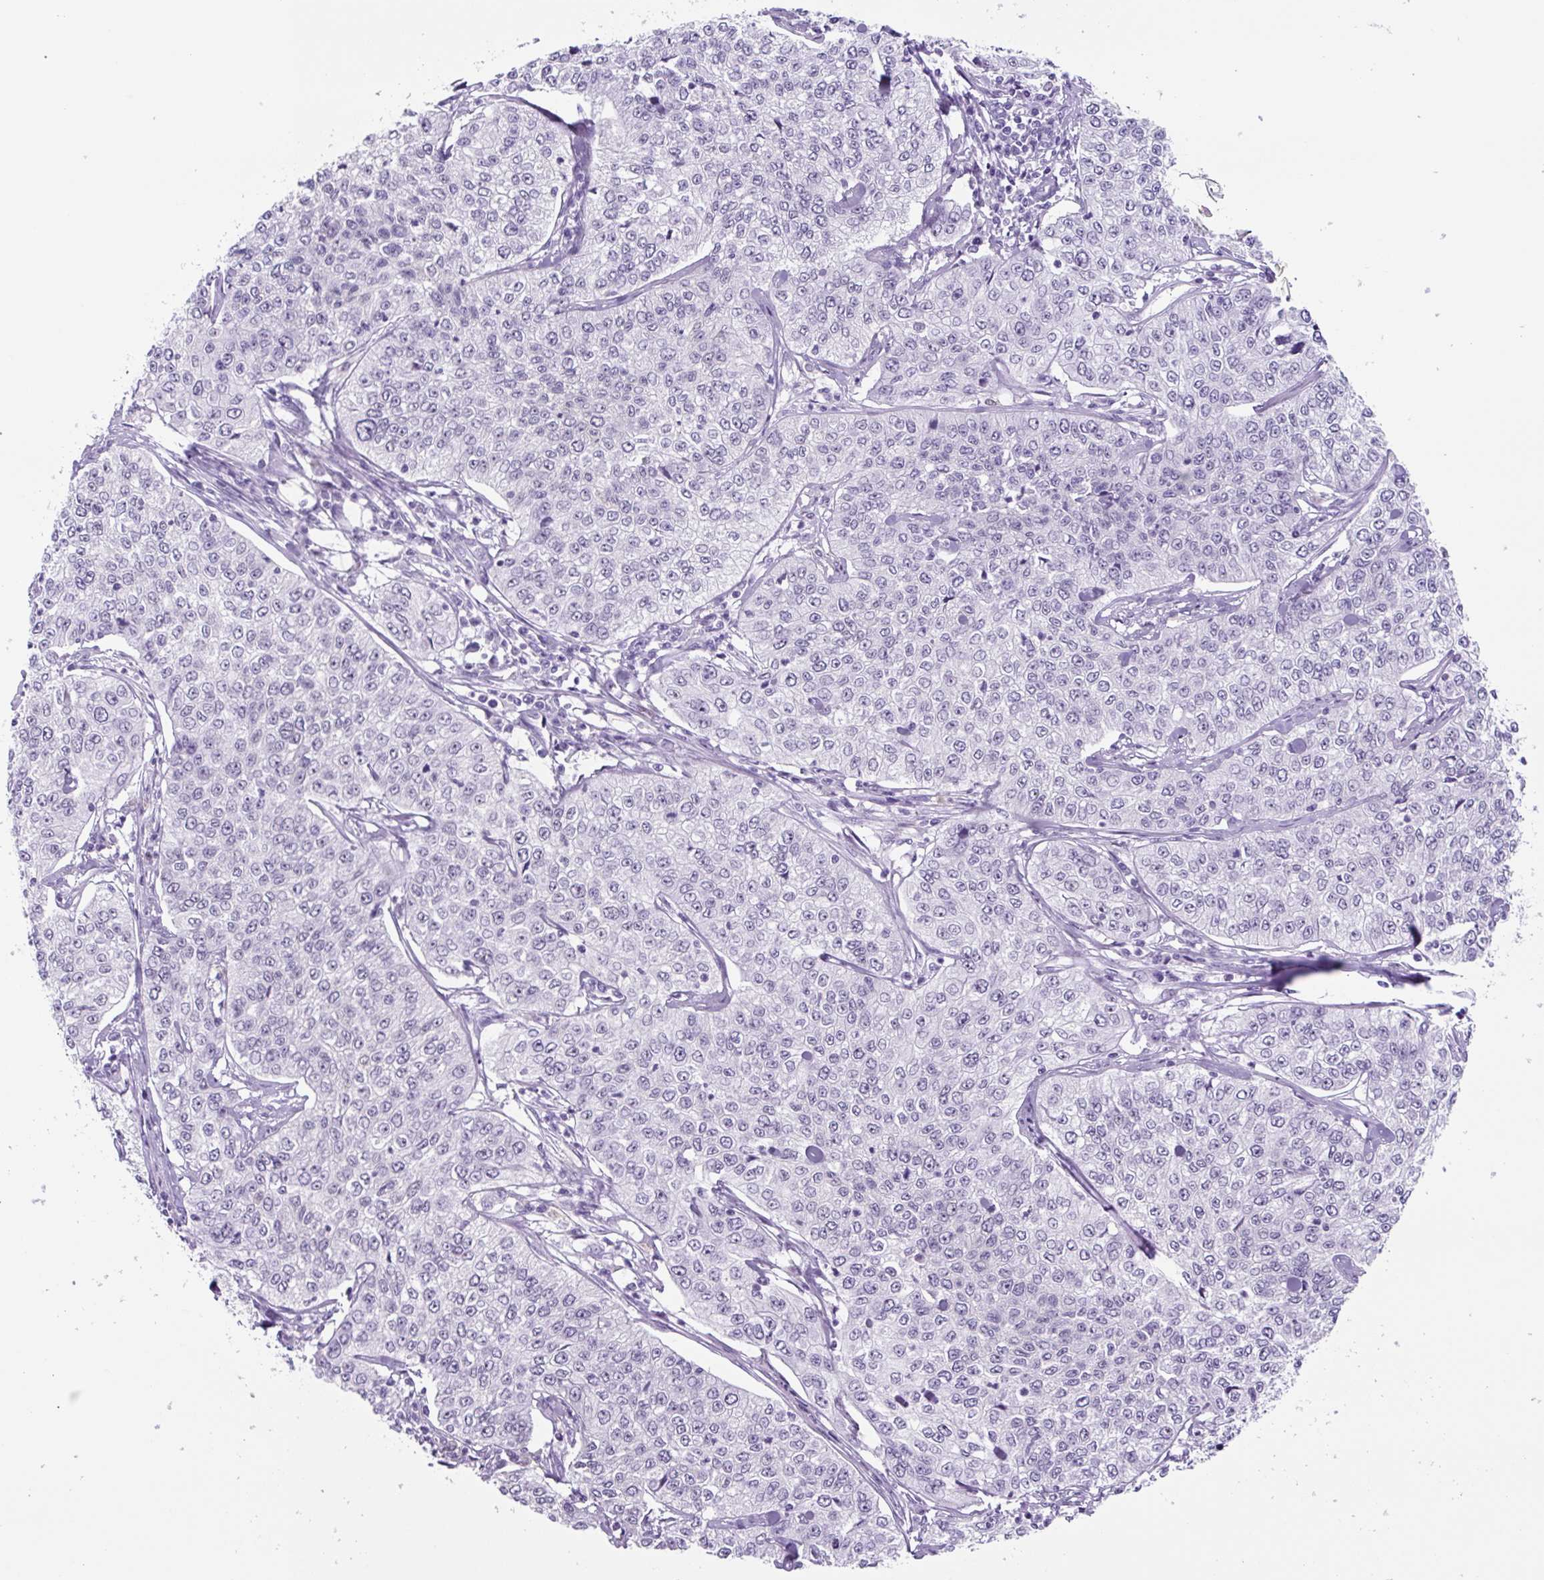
{"staining": {"intensity": "negative", "quantity": "none", "location": "none"}, "tissue": "cervical cancer", "cell_type": "Tumor cells", "image_type": "cancer", "snomed": [{"axis": "morphology", "description": "Squamous cell carcinoma, NOS"}, {"axis": "topography", "description": "Cervix"}], "caption": "Cervical cancer (squamous cell carcinoma) stained for a protein using IHC exhibits no positivity tumor cells.", "gene": "TNFRSF8", "patient": {"sex": "female", "age": 35}}